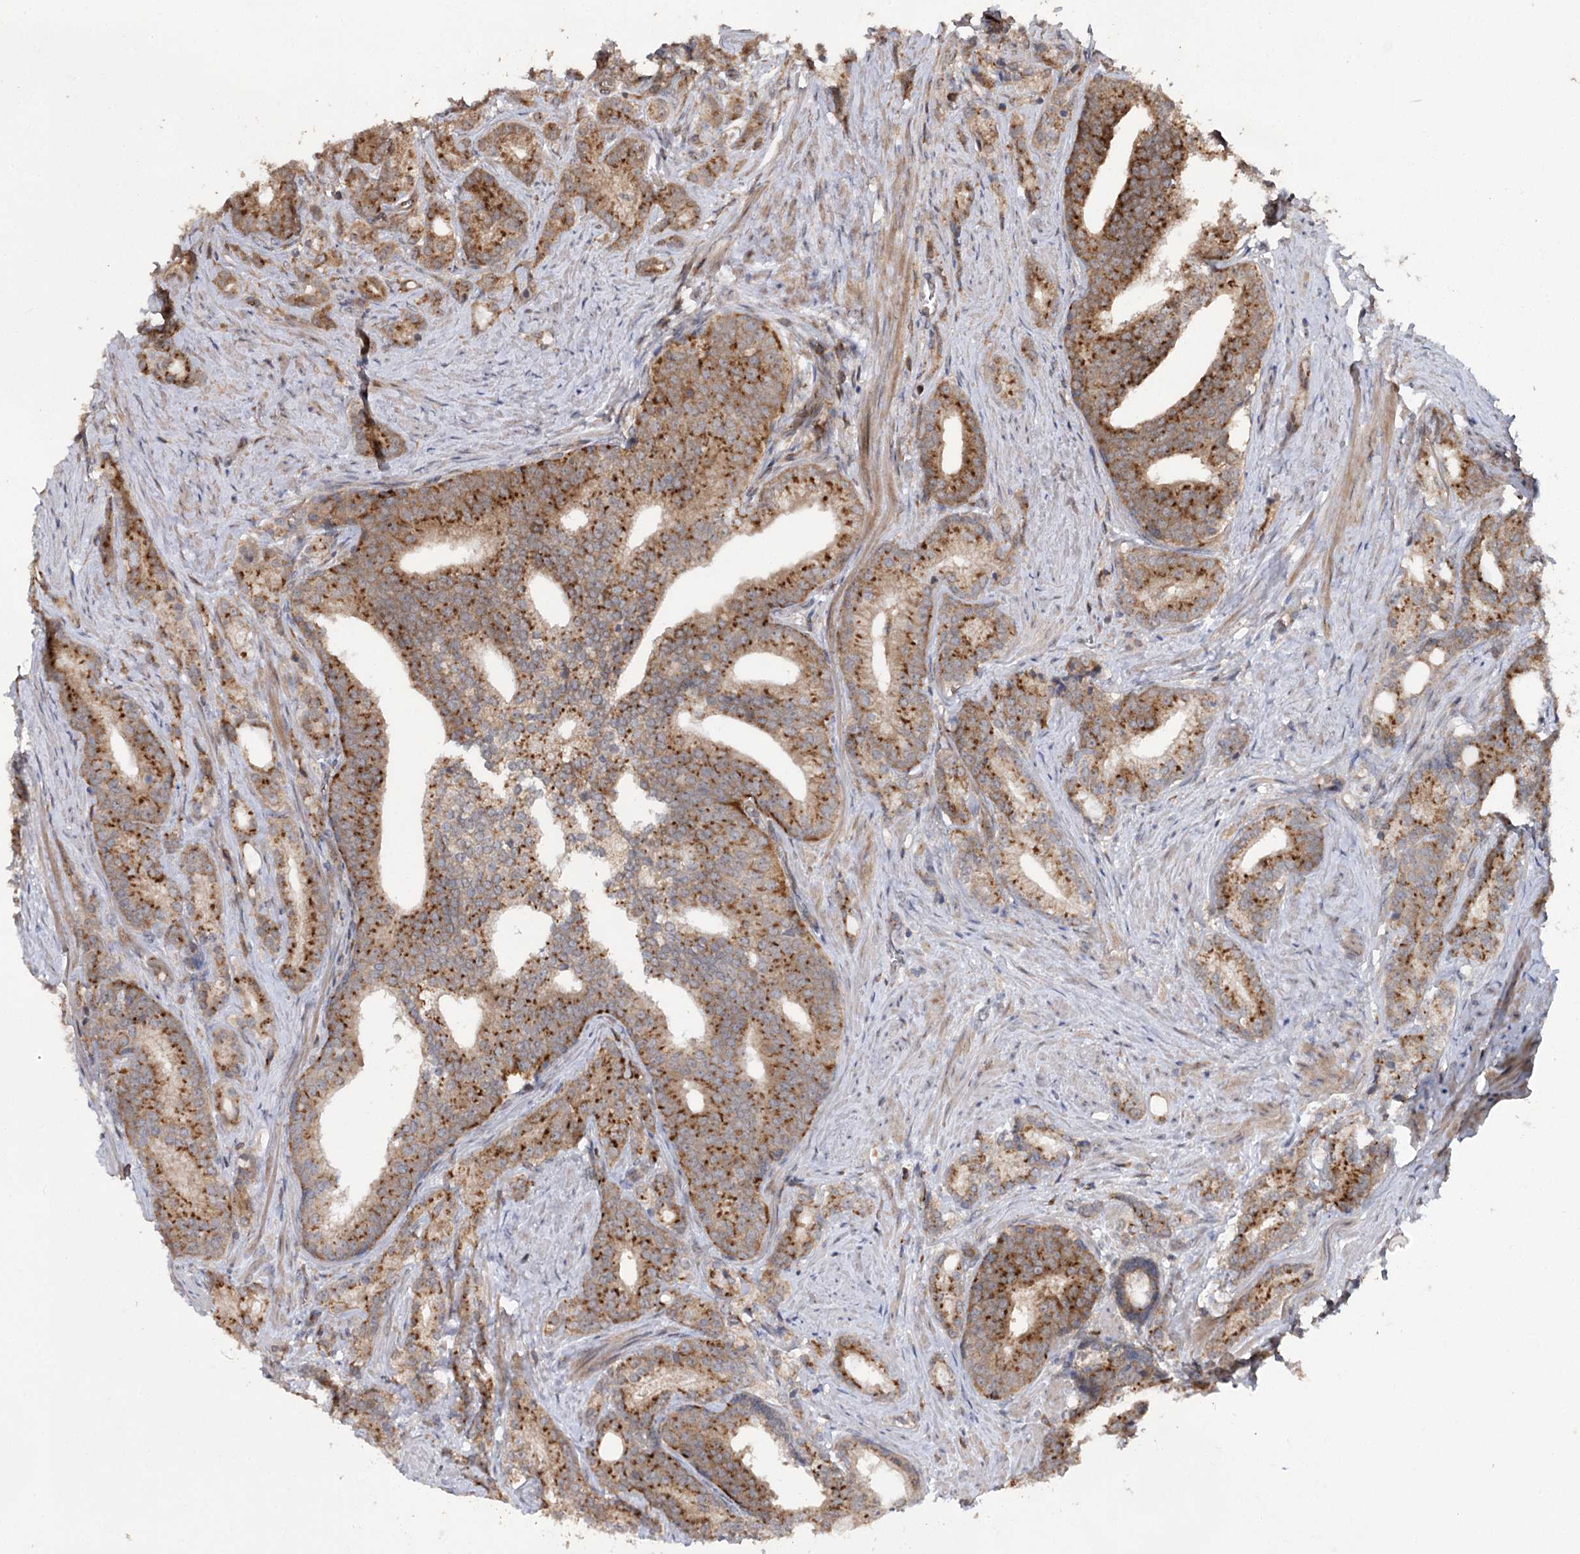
{"staining": {"intensity": "moderate", "quantity": ">75%", "location": "cytoplasmic/membranous"}, "tissue": "prostate cancer", "cell_type": "Tumor cells", "image_type": "cancer", "snomed": [{"axis": "morphology", "description": "Adenocarcinoma, Low grade"}, {"axis": "topography", "description": "Prostate"}], "caption": "IHC staining of low-grade adenocarcinoma (prostate), which demonstrates medium levels of moderate cytoplasmic/membranous staining in about >75% of tumor cells indicating moderate cytoplasmic/membranous protein expression. The staining was performed using DAB (3,3'-diaminobenzidine) (brown) for protein detection and nuclei were counterstained in hematoxylin (blue).", "gene": "STX6", "patient": {"sex": "male", "age": 71}}